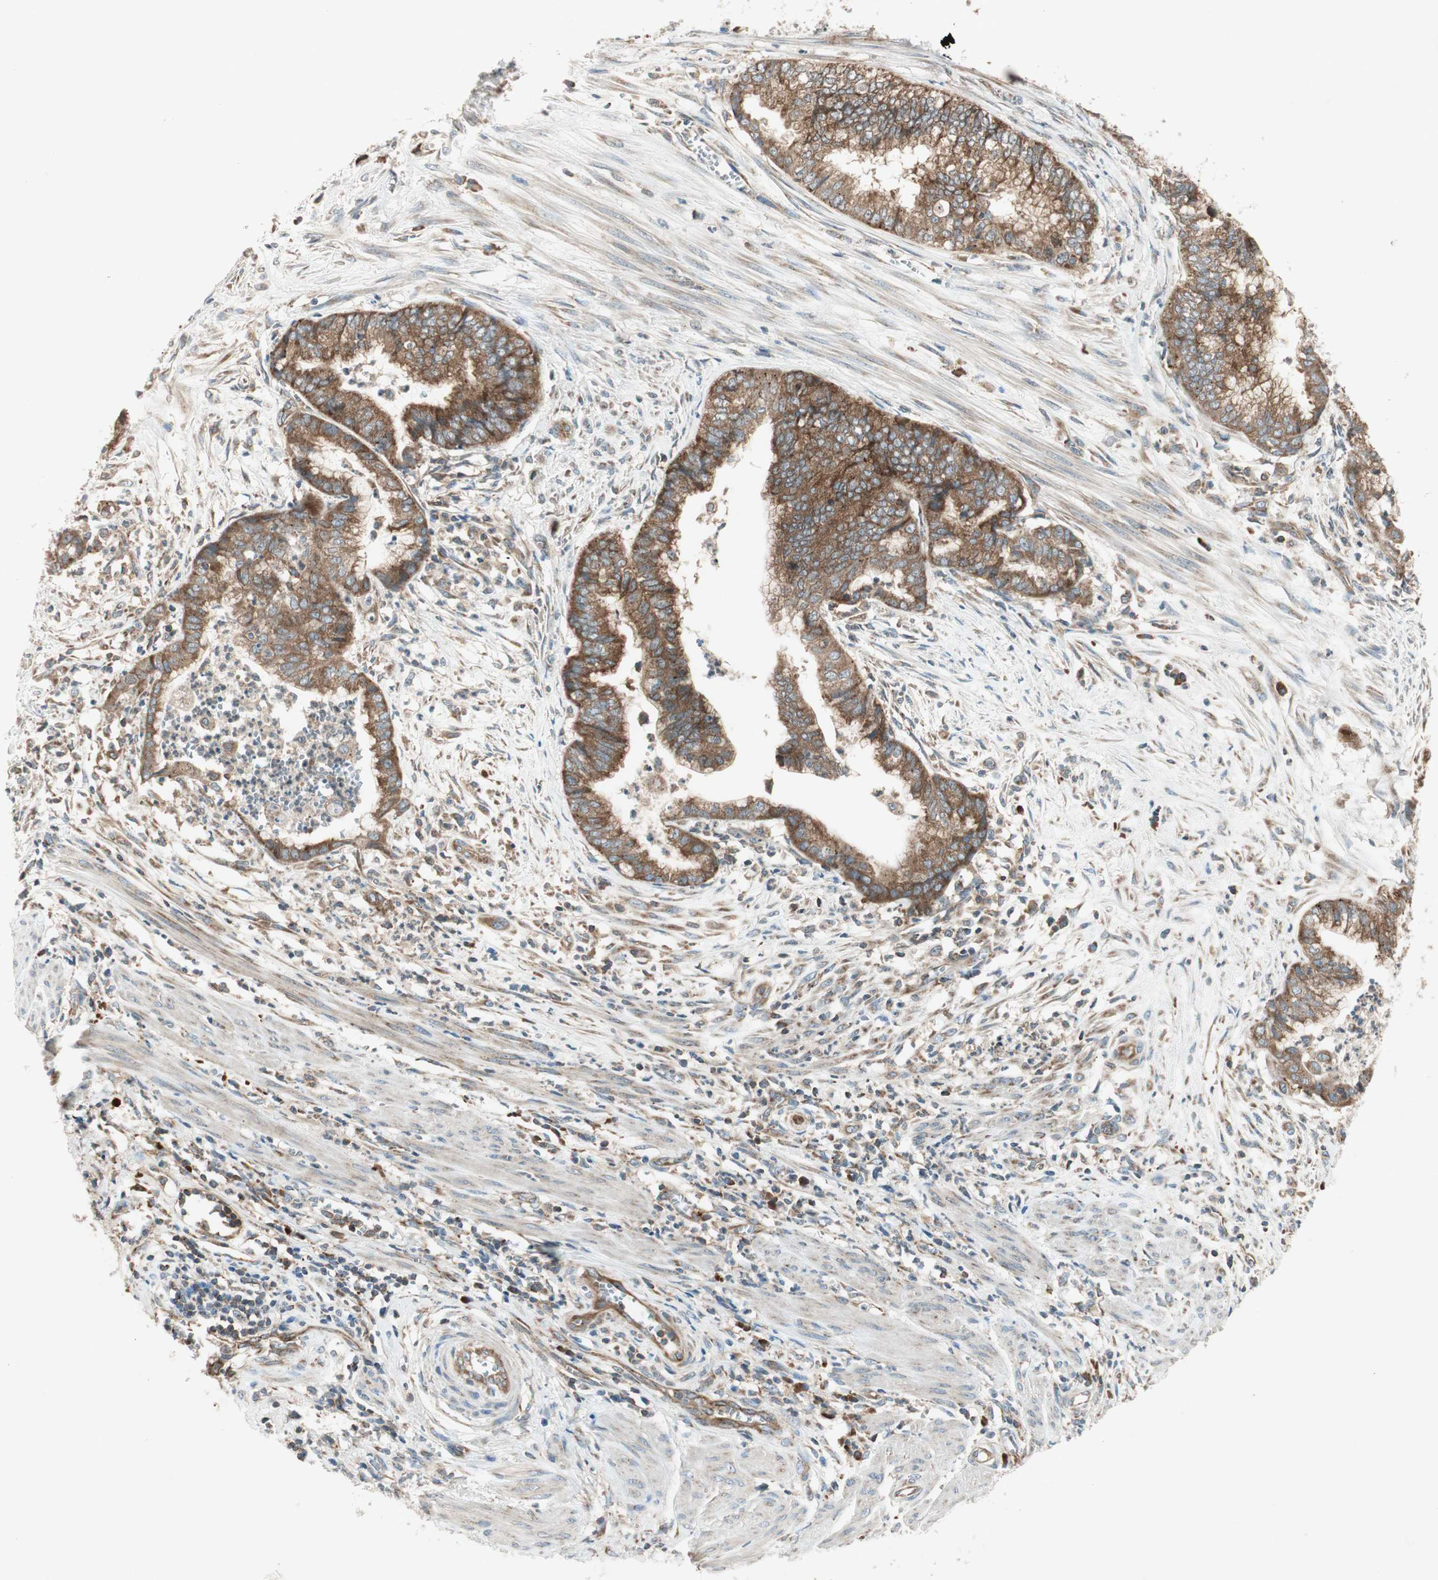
{"staining": {"intensity": "strong", "quantity": ">75%", "location": "cytoplasmic/membranous"}, "tissue": "endometrial cancer", "cell_type": "Tumor cells", "image_type": "cancer", "snomed": [{"axis": "morphology", "description": "Necrosis, NOS"}, {"axis": "morphology", "description": "Adenocarcinoma, NOS"}, {"axis": "topography", "description": "Endometrium"}], "caption": "Protein expression analysis of adenocarcinoma (endometrial) reveals strong cytoplasmic/membranous staining in approximately >75% of tumor cells.", "gene": "CHADL", "patient": {"sex": "female", "age": 79}}